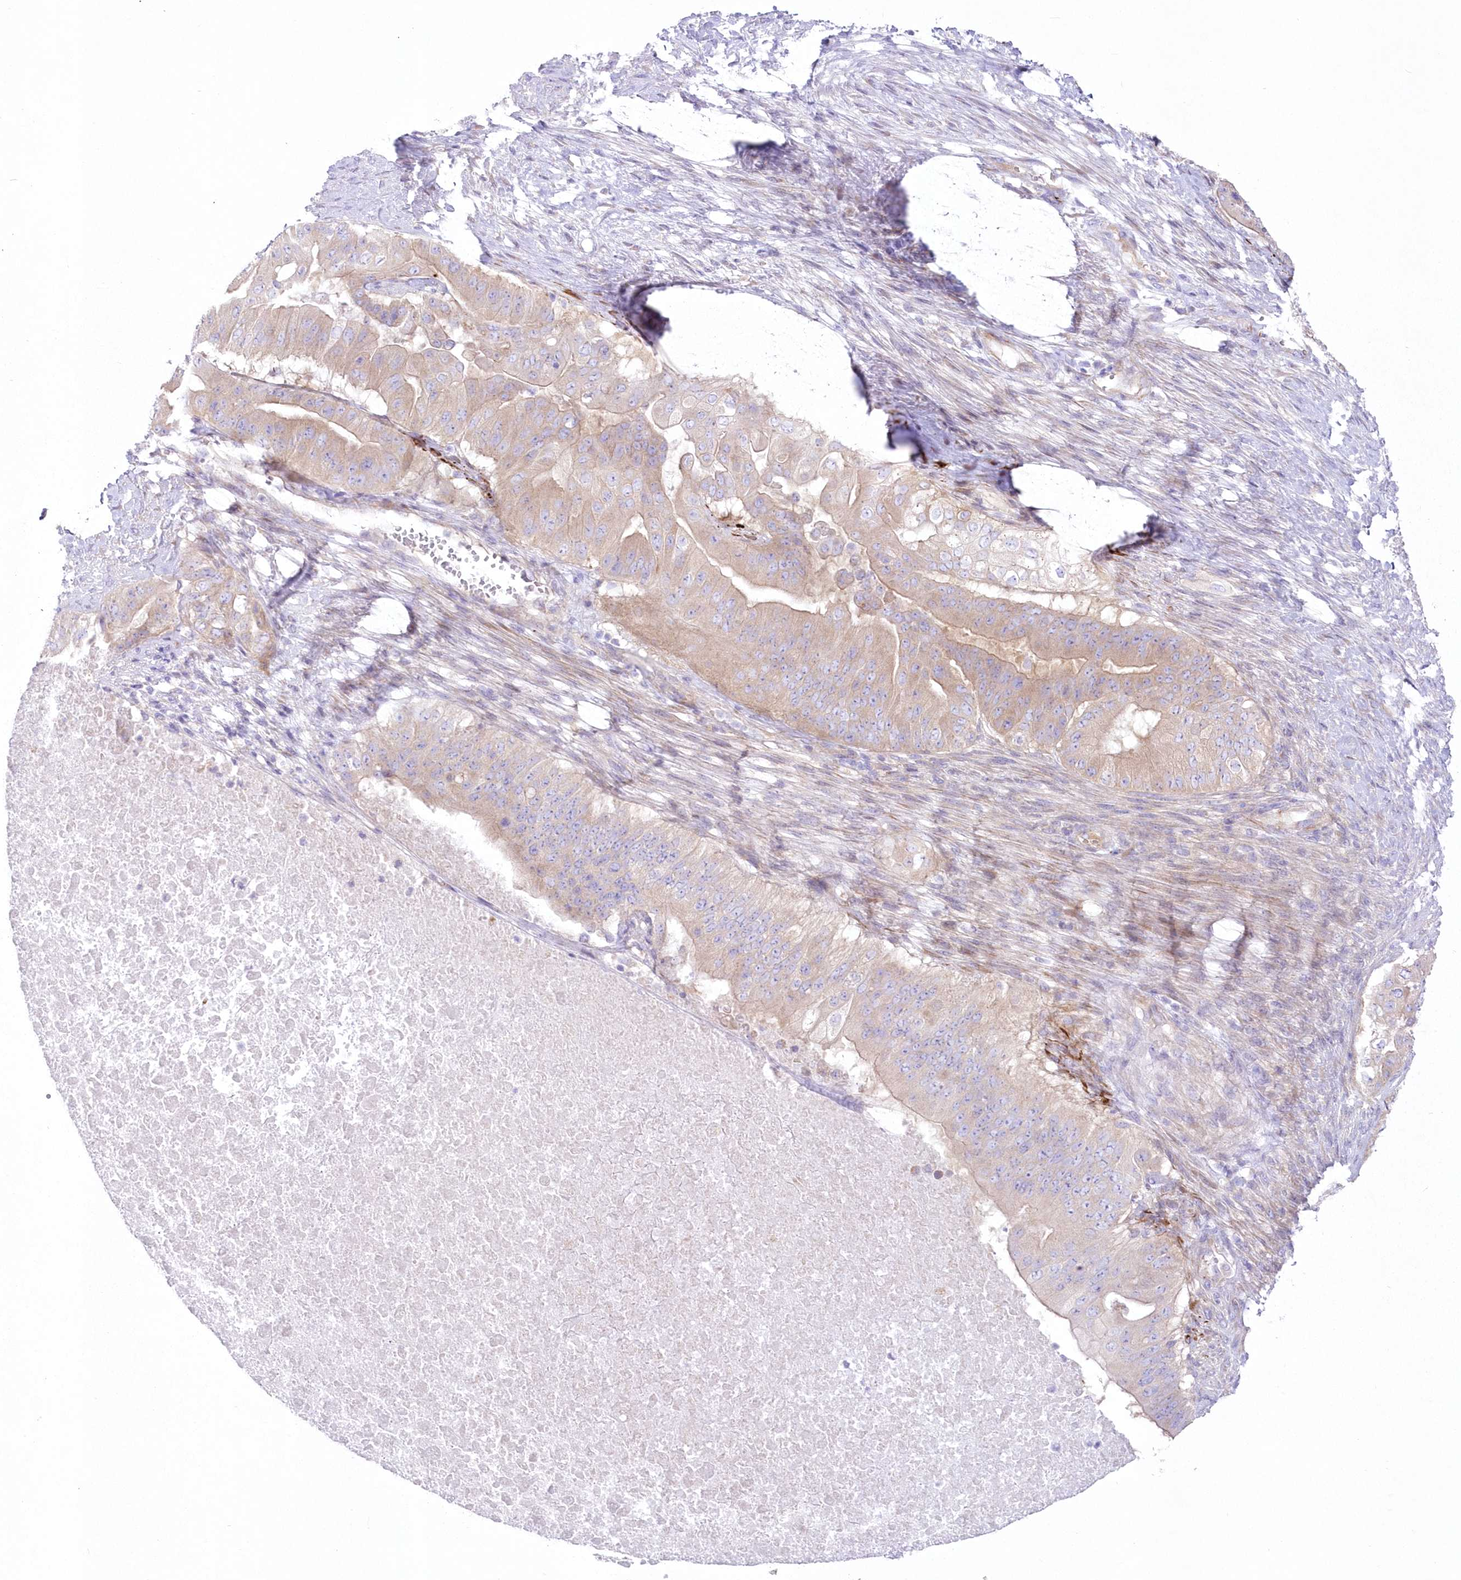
{"staining": {"intensity": "moderate", "quantity": ">75%", "location": "cytoplasmic/membranous"}, "tissue": "pancreatic cancer", "cell_type": "Tumor cells", "image_type": "cancer", "snomed": [{"axis": "morphology", "description": "Adenocarcinoma, NOS"}, {"axis": "topography", "description": "Pancreas"}], "caption": "DAB (3,3'-diaminobenzidine) immunohistochemical staining of human pancreatic cancer reveals moderate cytoplasmic/membranous protein positivity in about >75% of tumor cells. The staining is performed using DAB brown chromogen to label protein expression. The nuclei are counter-stained blue using hematoxylin.", "gene": "ZNF843", "patient": {"sex": "female", "age": 77}}